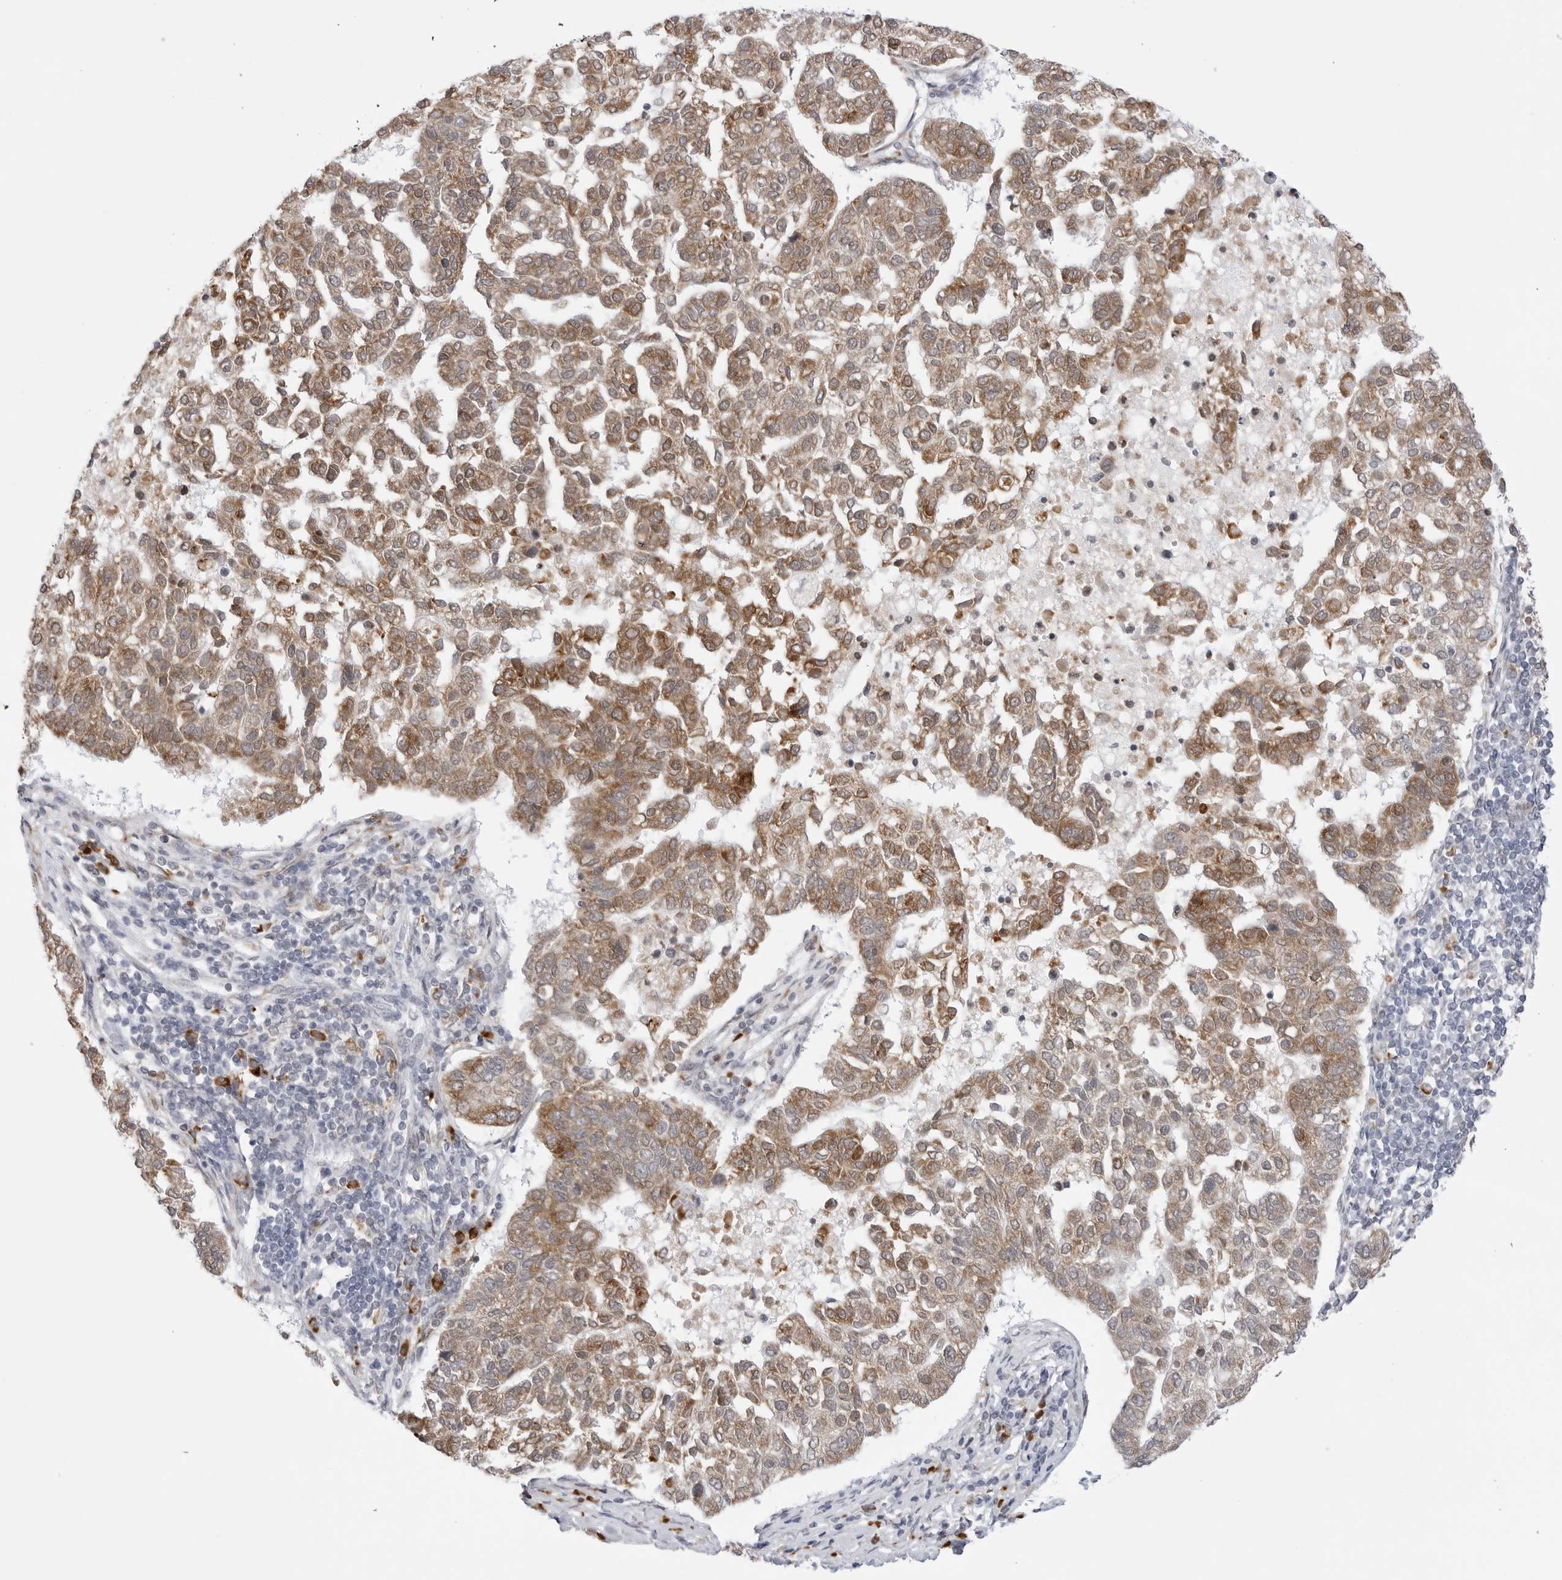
{"staining": {"intensity": "moderate", "quantity": ">75%", "location": "cytoplasmic/membranous"}, "tissue": "pancreatic cancer", "cell_type": "Tumor cells", "image_type": "cancer", "snomed": [{"axis": "morphology", "description": "Adenocarcinoma, NOS"}, {"axis": "topography", "description": "Pancreas"}], "caption": "Immunohistochemistry (DAB (3,3'-diaminobenzidine)) staining of human adenocarcinoma (pancreatic) reveals moderate cytoplasmic/membranous protein expression in approximately >75% of tumor cells.", "gene": "RPN1", "patient": {"sex": "female", "age": 61}}